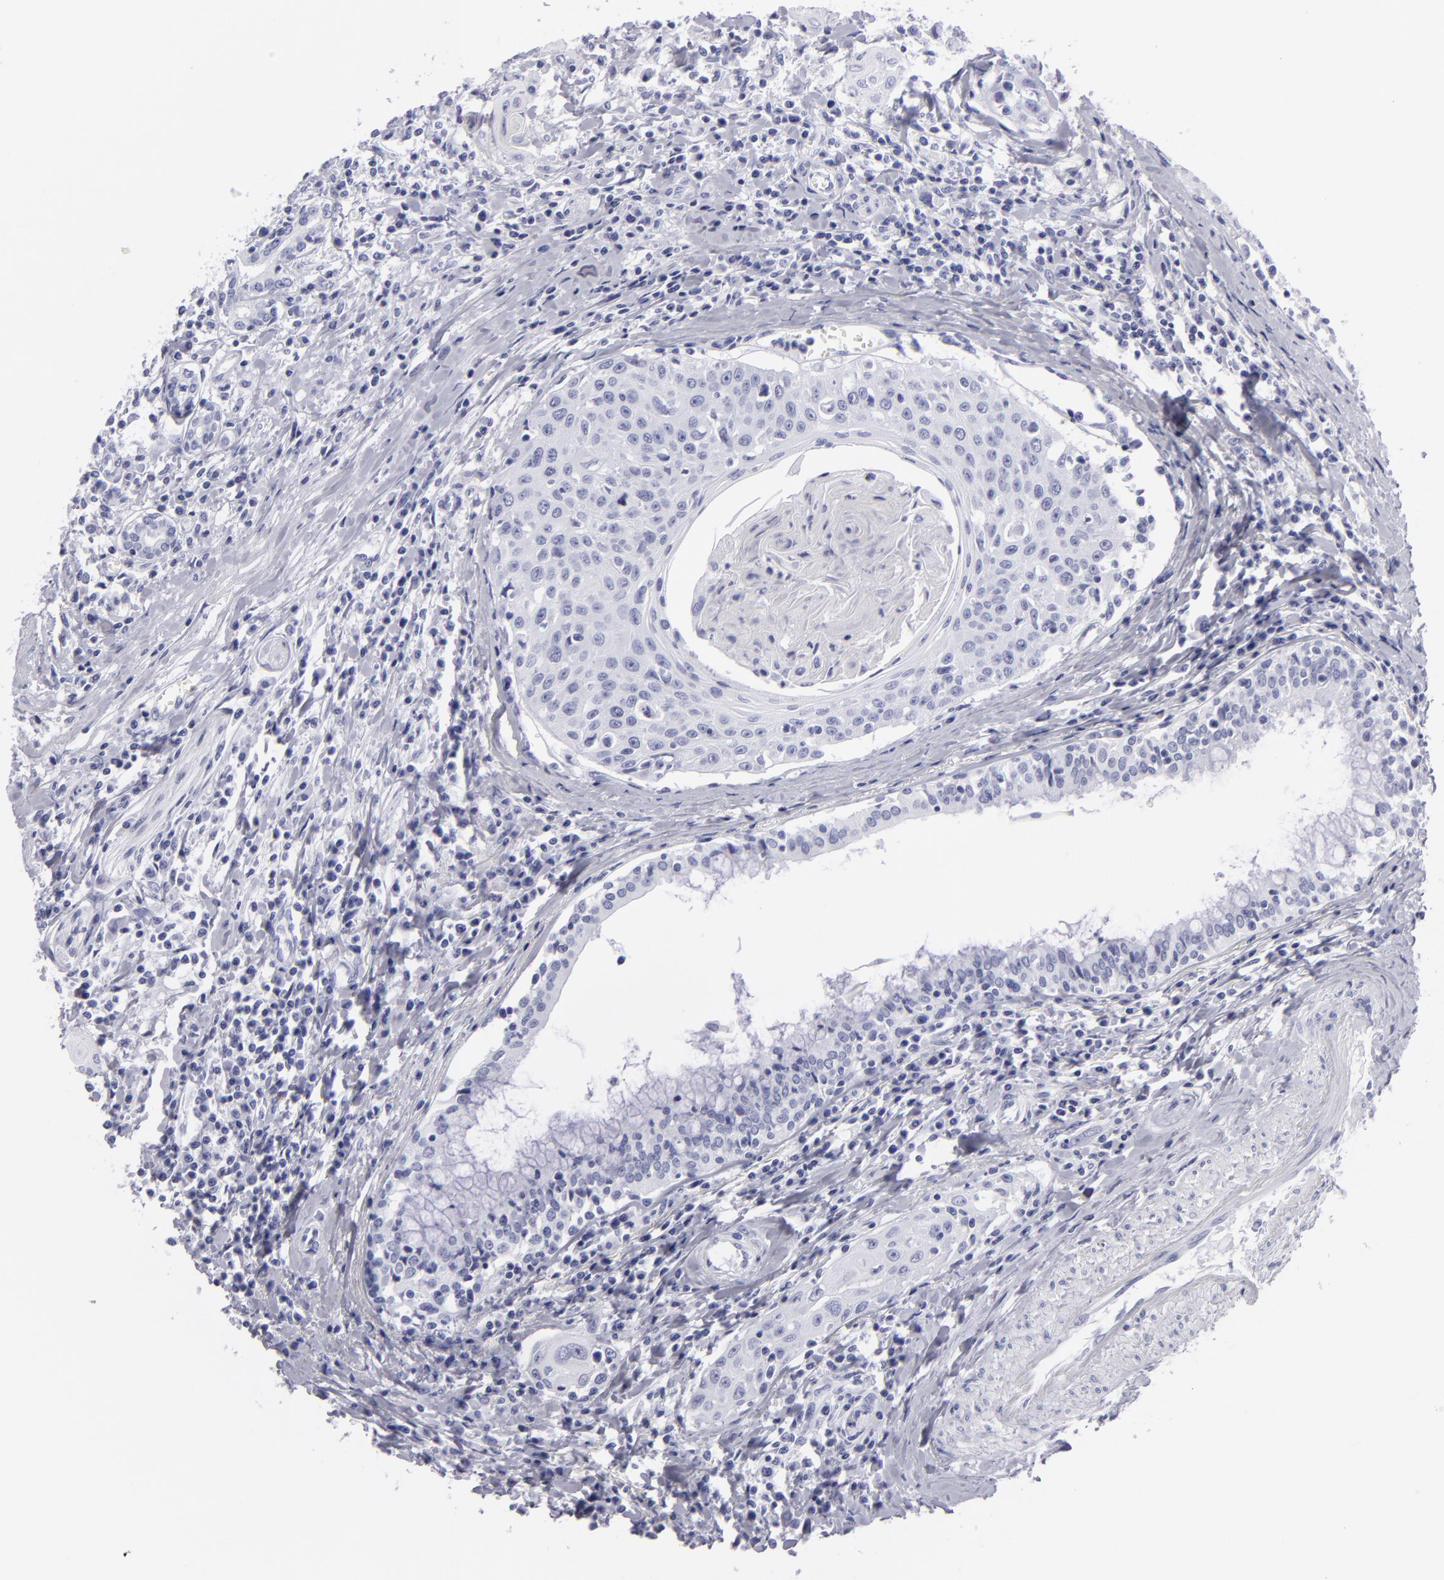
{"staining": {"intensity": "negative", "quantity": "none", "location": "none"}, "tissue": "head and neck cancer", "cell_type": "Tumor cells", "image_type": "cancer", "snomed": [{"axis": "morphology", "description": "Squamous cell carcinoma, NOS"}, {"axis": "morphology", "description": "Squamous cell carcinoma, metastatic, NOS"}, {"axis": "topography", "description": "Lymph node"}, {"axis": "topography", "description": "Salivary gland"}, {"axis": "topography", "description": "Head-Neck"}], "caption": "A micrograph of metastatic squamous cell carcinoma (head and neck) stained for a protein exhibits no brown staining in tumor cells. (DAB (3,3'-diaminobenzidine) immunohistochemistry (IHC) visualized using brightfield microscopy, high magnification).", "gene": "VIL1", "patient": {"sex": "female", "age": 74}}